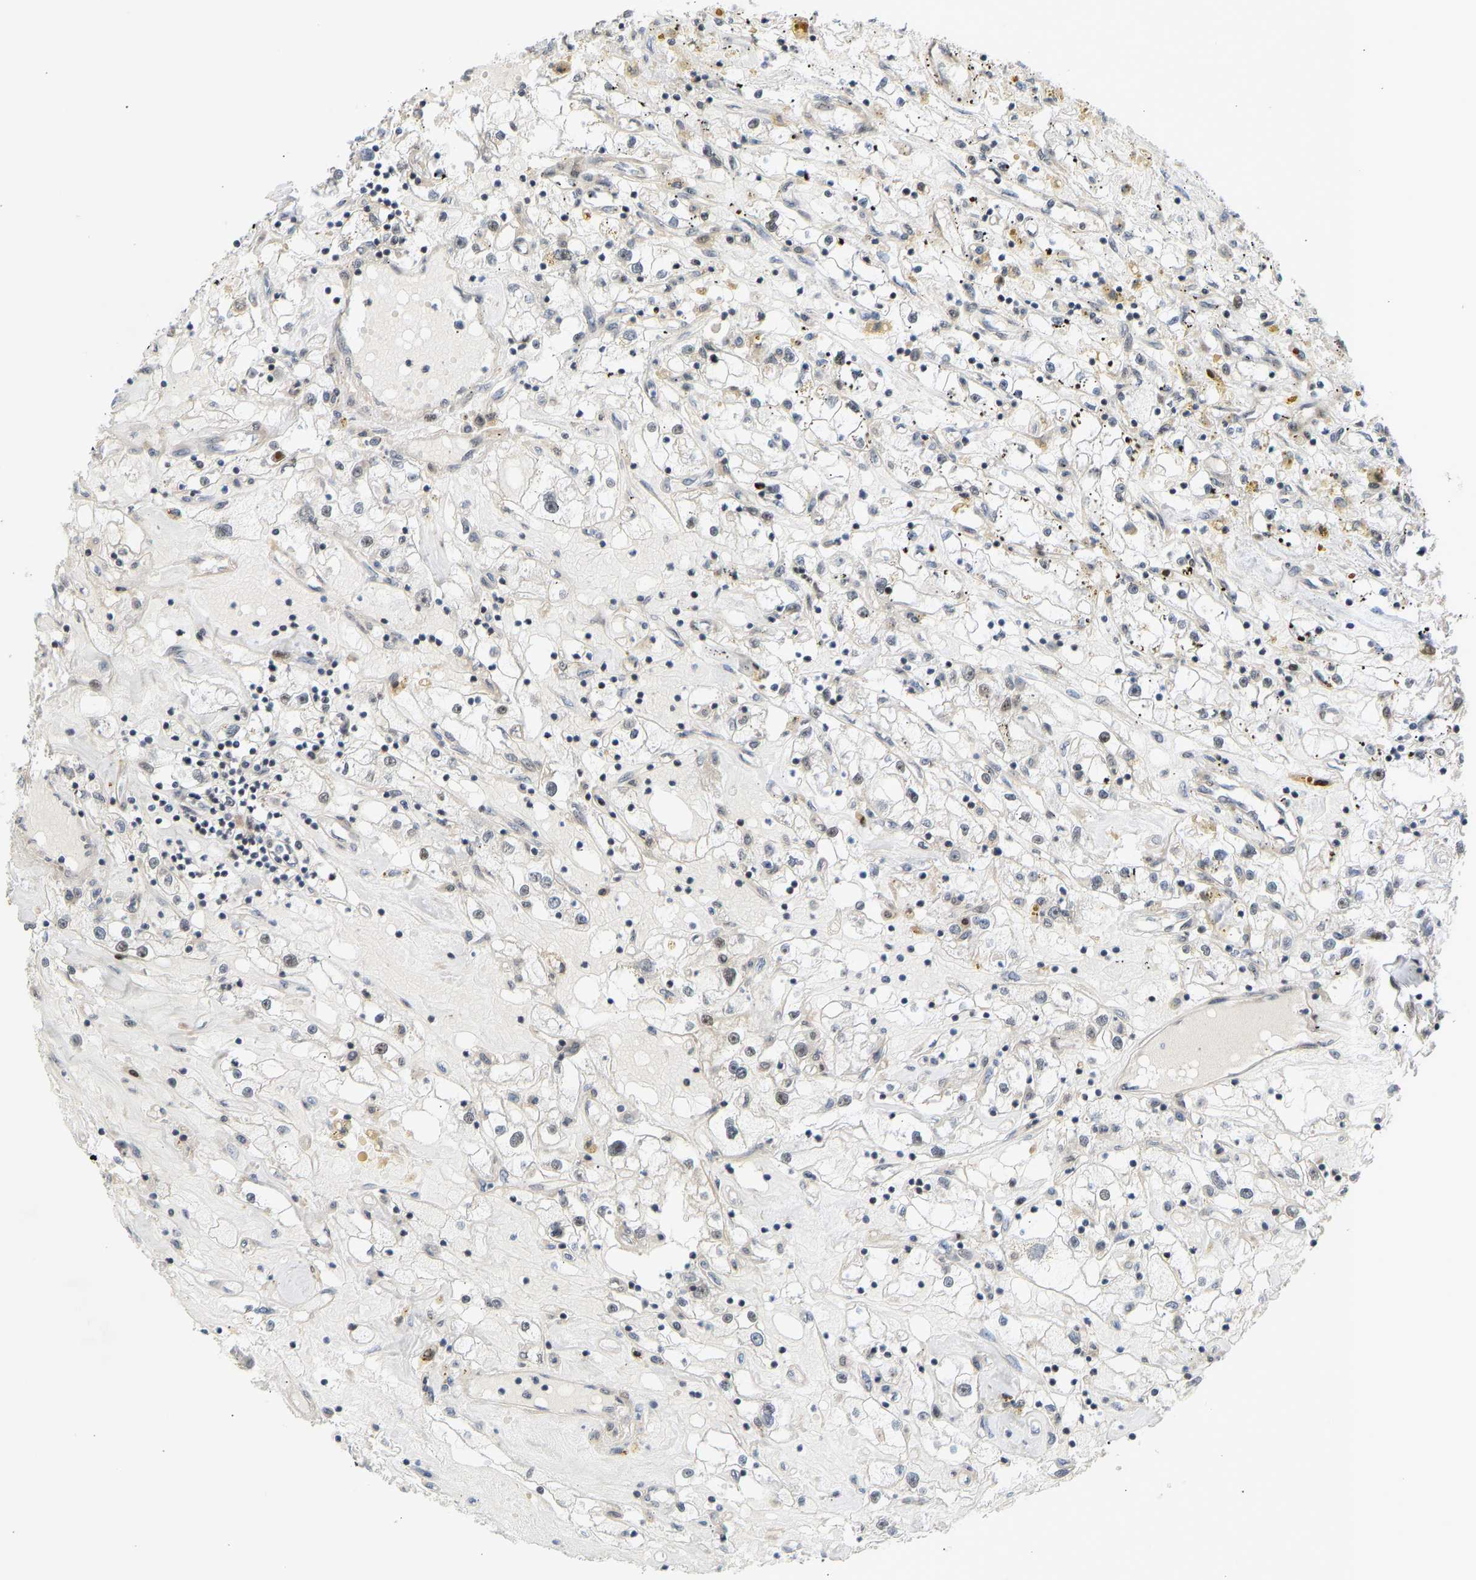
{"staining": {"intensity": "negative", "quantity": "none", "location": "none"}, "tissue": "renal cancer", "cell_type": "Tumor cells", "image_type": "cancer", "snomed": [{"axis": "morphology", "description": "Adenocarcinoma, NOS"}, {"axis": "topography", "description": "Kidney"}], "caption": "Immunohistochemistry image of neoplastic tissue: human renal cancer (adenocarcinoma) stained with DAB (3,3'-diaminobenzidine) exhibits no significant protein expression in tumor cells.", "gene": "BAG1", "patient": {"sex": "male", "age": 56}}